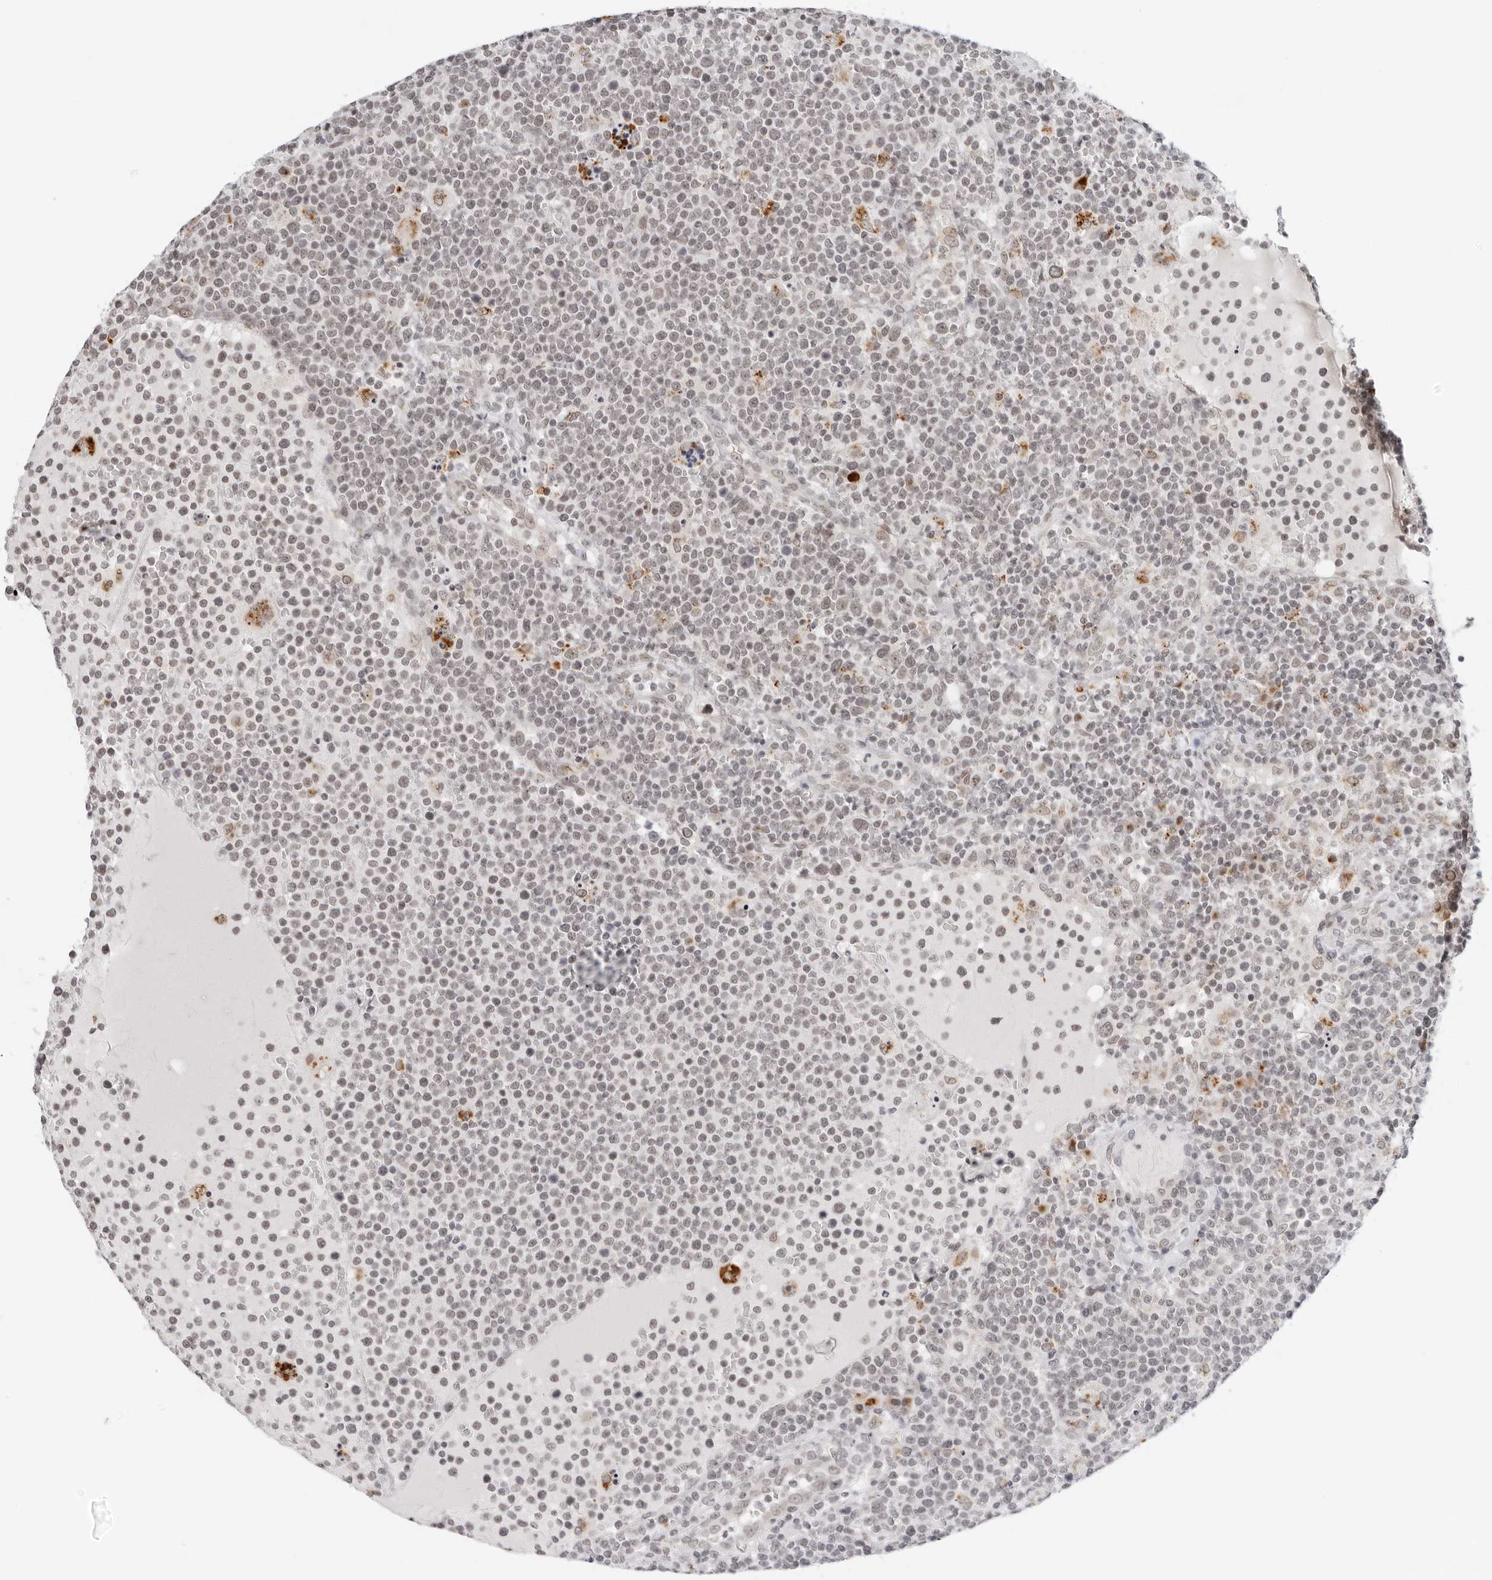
{"staining": {"intensity": "weak", "quantity": "<25%", "location": "nuclear"}, "tissue": "lymphoma", "cell_type": "Tumor cells", "image_type": "cancer", "snomed": [{"axis": "morphology", "description": "Malignant lymphoma, non-Hodgkin's type, High grade"}, {"axis": "topography", "description": "Lymph node"}], "caption": "The micrograph reveals no significant positivity in tumor cells of lymphoma. (DAB (3,3'-diaminobenzidine) IHC with hematoxylin counter stain).", "gene": "TOX4", "patient": {"sex": "male", "age": 61}}